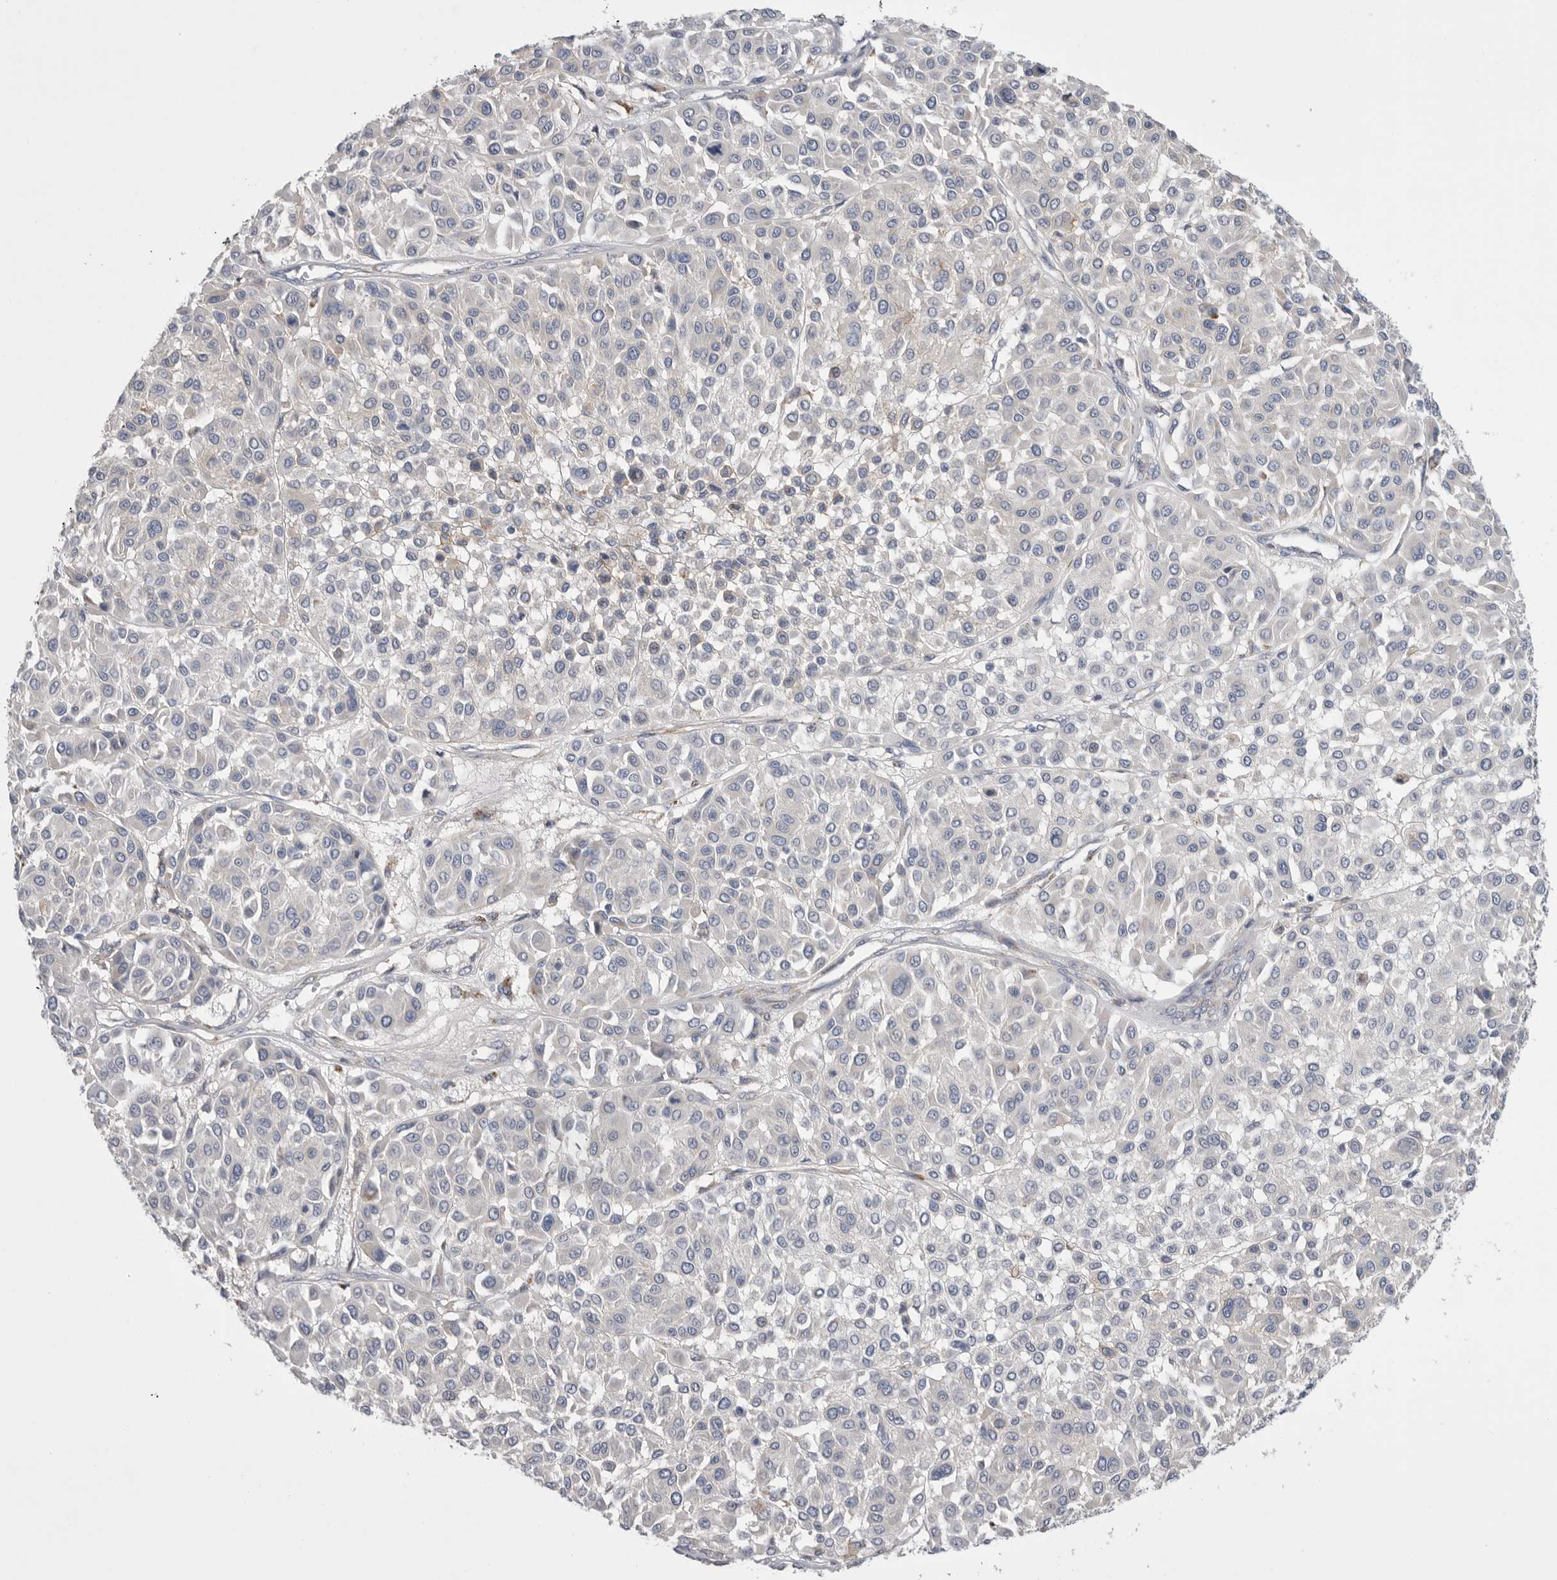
{"staining": {"intensity": "negative", "quantity": "none", "location": "none"}, "tissue": "melanoma", "cell_type": "Tumor cells", "image_type": "cancer", "snomed": [{"axis": "morphology", "description": "Malignant melanoma, Metastatic site"}, {"axis": "topography", "description": "Soft tissue"}], "caption": "Tumor cells are negative for brown protein staining in malignant melanoma (metastatic site).", "gene": "CCDC126", "patient": {"sex": "male", "age": 41}}